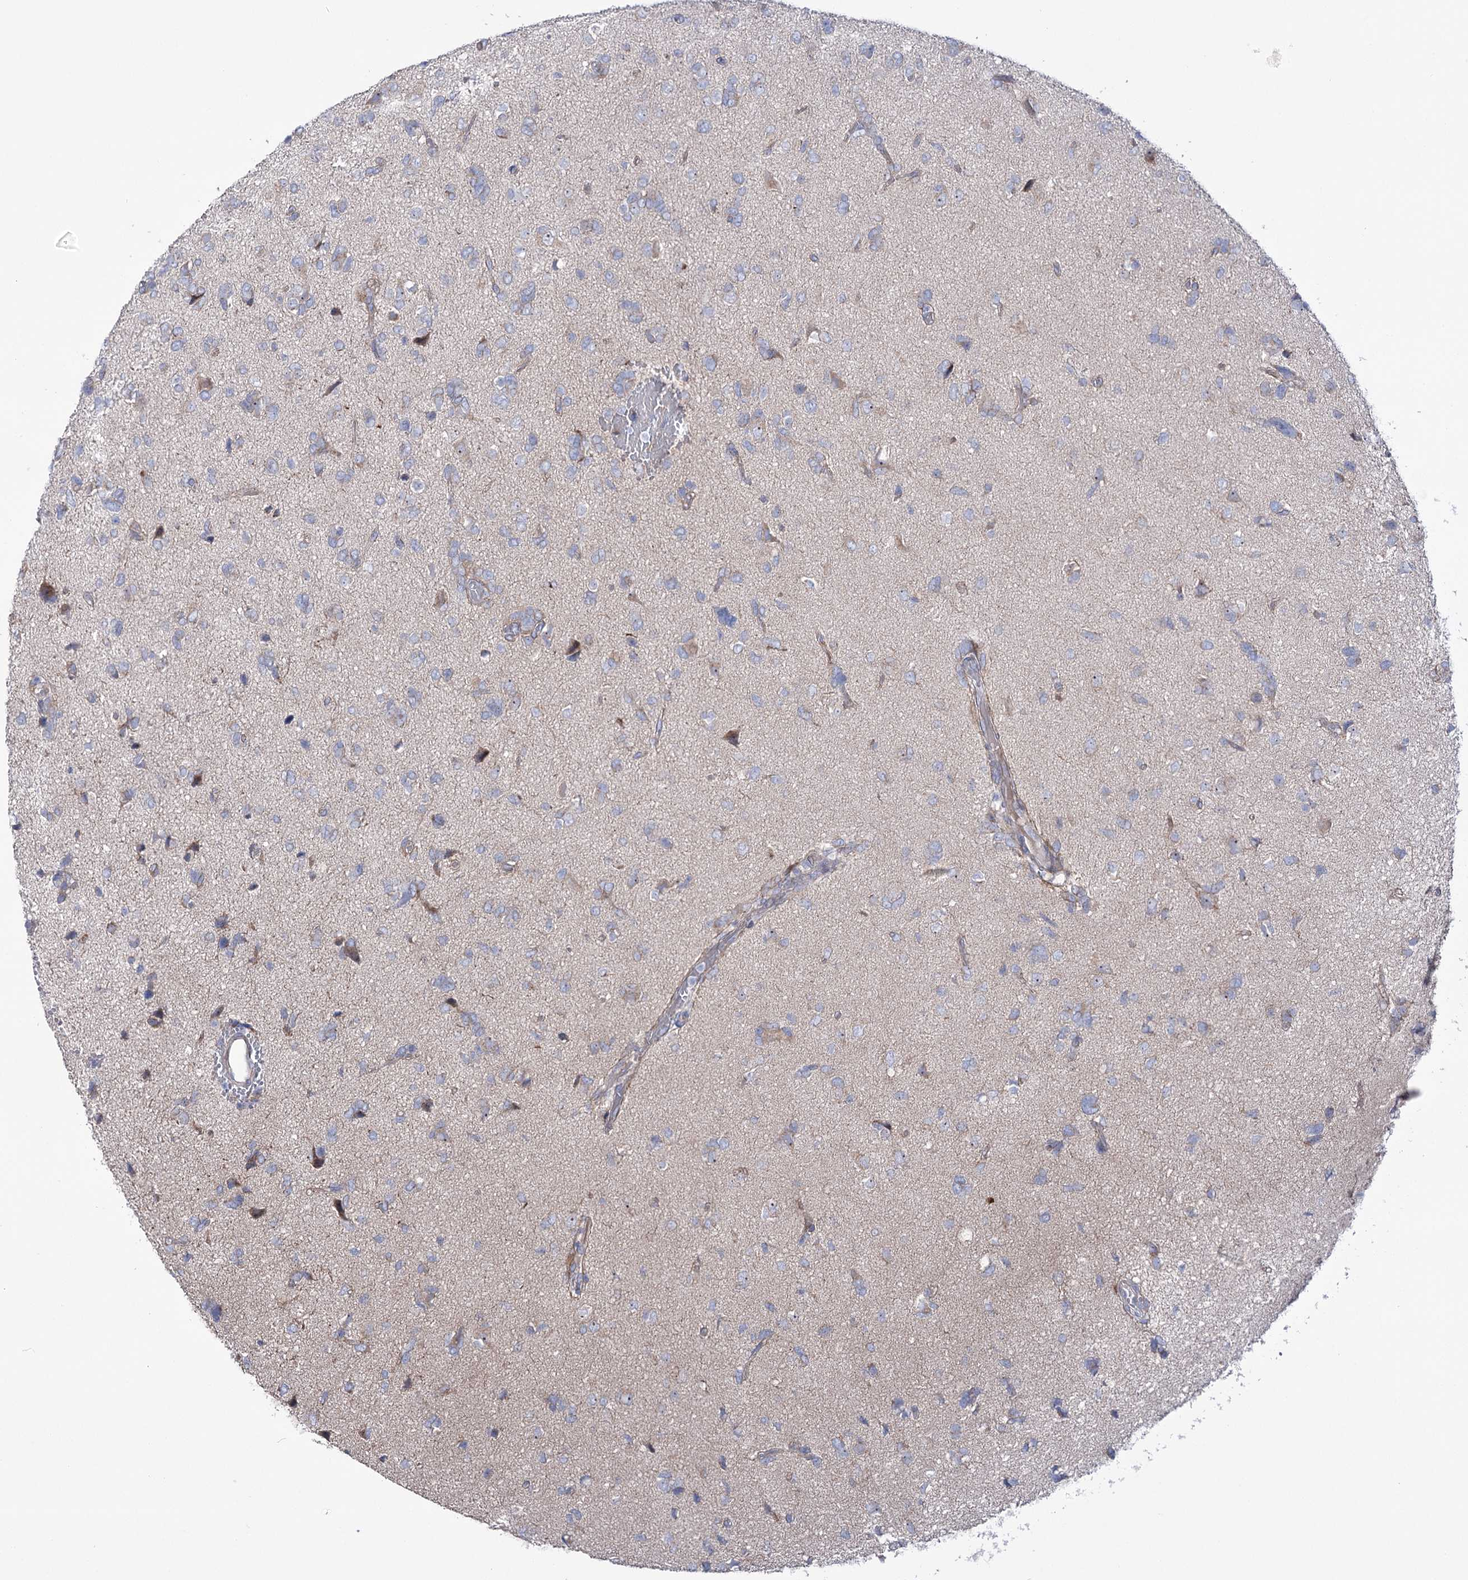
{"staining": {"intensity": "negative", "quantity": "none", "location": "none"}, "tissue": "glioma", "cell_type": "Tumor cells", "image_type": "cancer", "snomed": [{"axis": "morphology", "description": "Glioma, malignant, High grade"}, {"axis": "topography", "description": "Brain"}], "caption": "Immunohistochemistry of malignant high-grade glioma reveals no expression in tumor cells. The staining is performed using DAB brown chromogen with nuclei counter-stained in using hematoxylin.", "gene": "METTL5", "patient": {"sex": "female", "age": 59}}